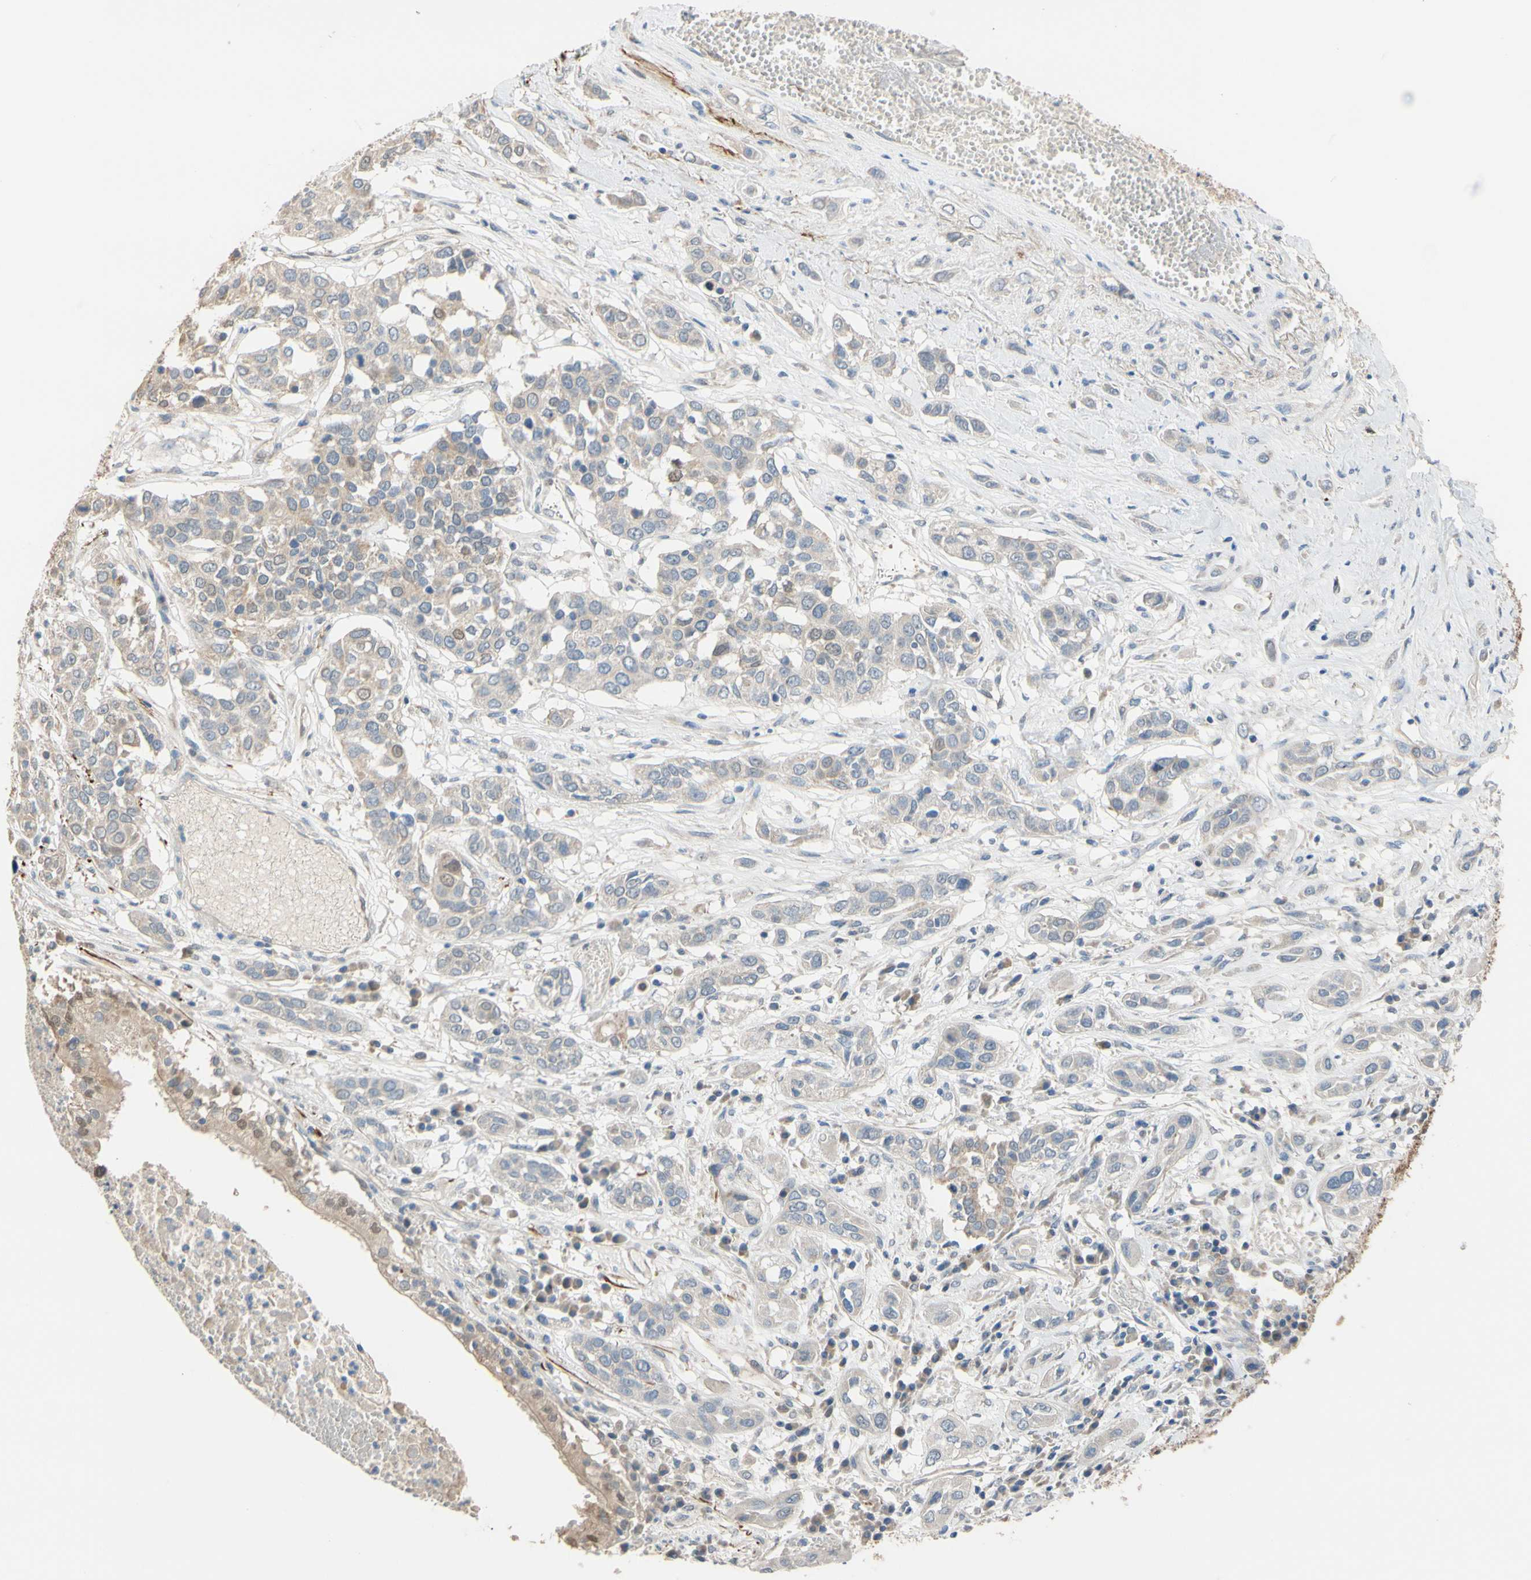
{"staining": {"intensity": "weak", "quantity": ">75%", "location": "cytoplasmic/membranous"}, "tissue": "lung cancer", "cell_type": "Tumor cells", "image_type": "cancer", "snomed": [{"axis": "morphology", "description": "Squamous cell carcinoma, NOS"}, {"axis": "topography", "description": "Lung"}], "caption": "A brown stain highlights weak cytoplasmic/membranous staining of a protein in lung cancer tumor cells.", "gene": "ALDH1A2", "patient": {"sex": "male", "age": 71}}